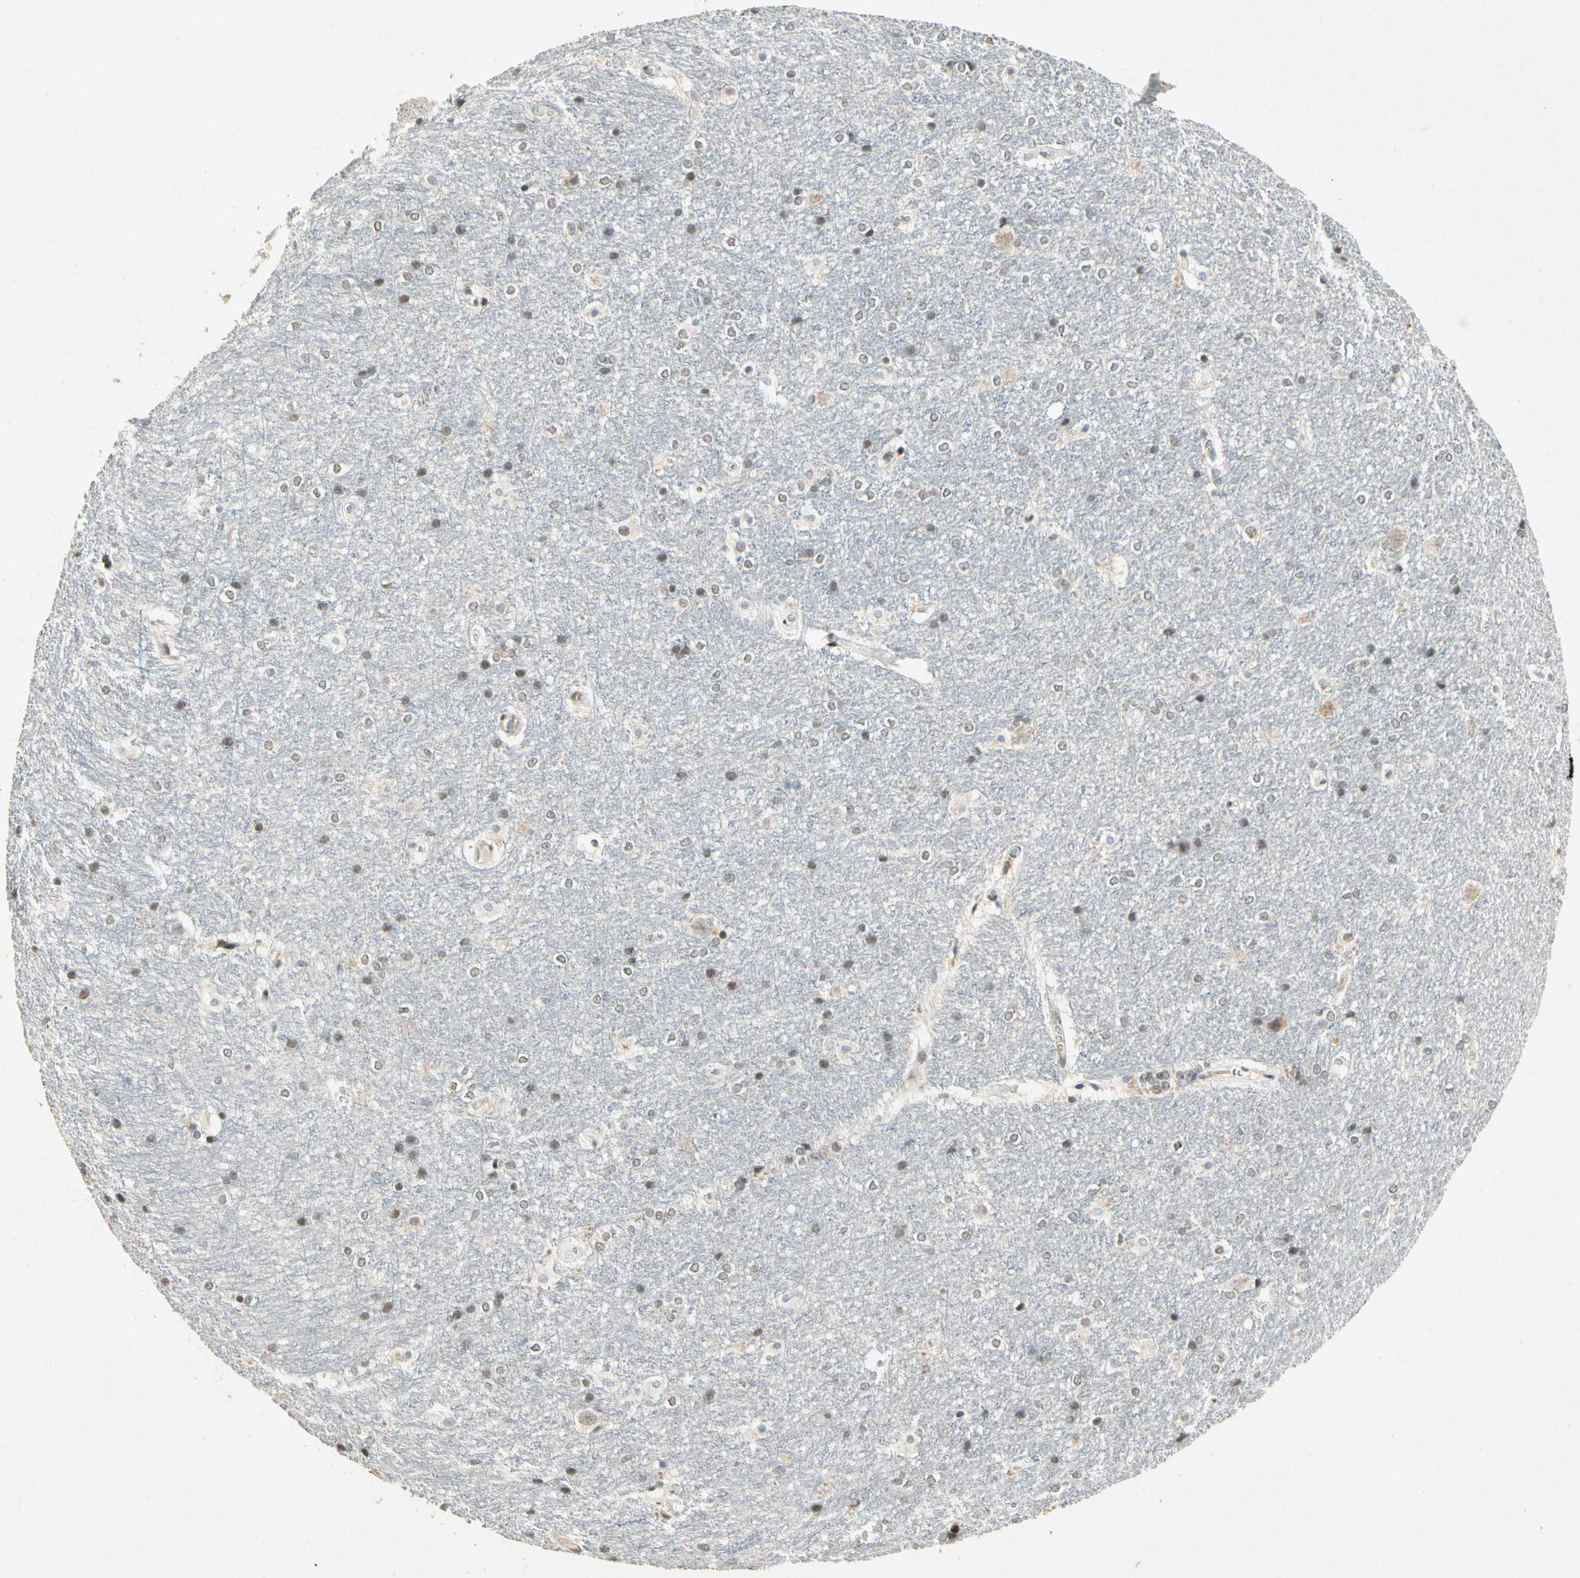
{"staining": {"intensity": "weak", "quantity": "25%-75%", "location": "nuclear"}, "tissue": "hippocampus", "cell_type": "Glial cells", "image_type": "normal", "snomed": [{"axis": "morphology", "description": "Normal tissue, NOS"}, {"axis": "topography", "description": "Hippocampus"}], "caption": "Immunohistochemistry (DAB (3,3'-diaminobenzidine)) staining of normal hippocampus reveals weak nuclear protein expression in approximately 25%-75% of glial cells.", "gene": "ZBTB4", "patient": {"sex": "female", "age": 19}}